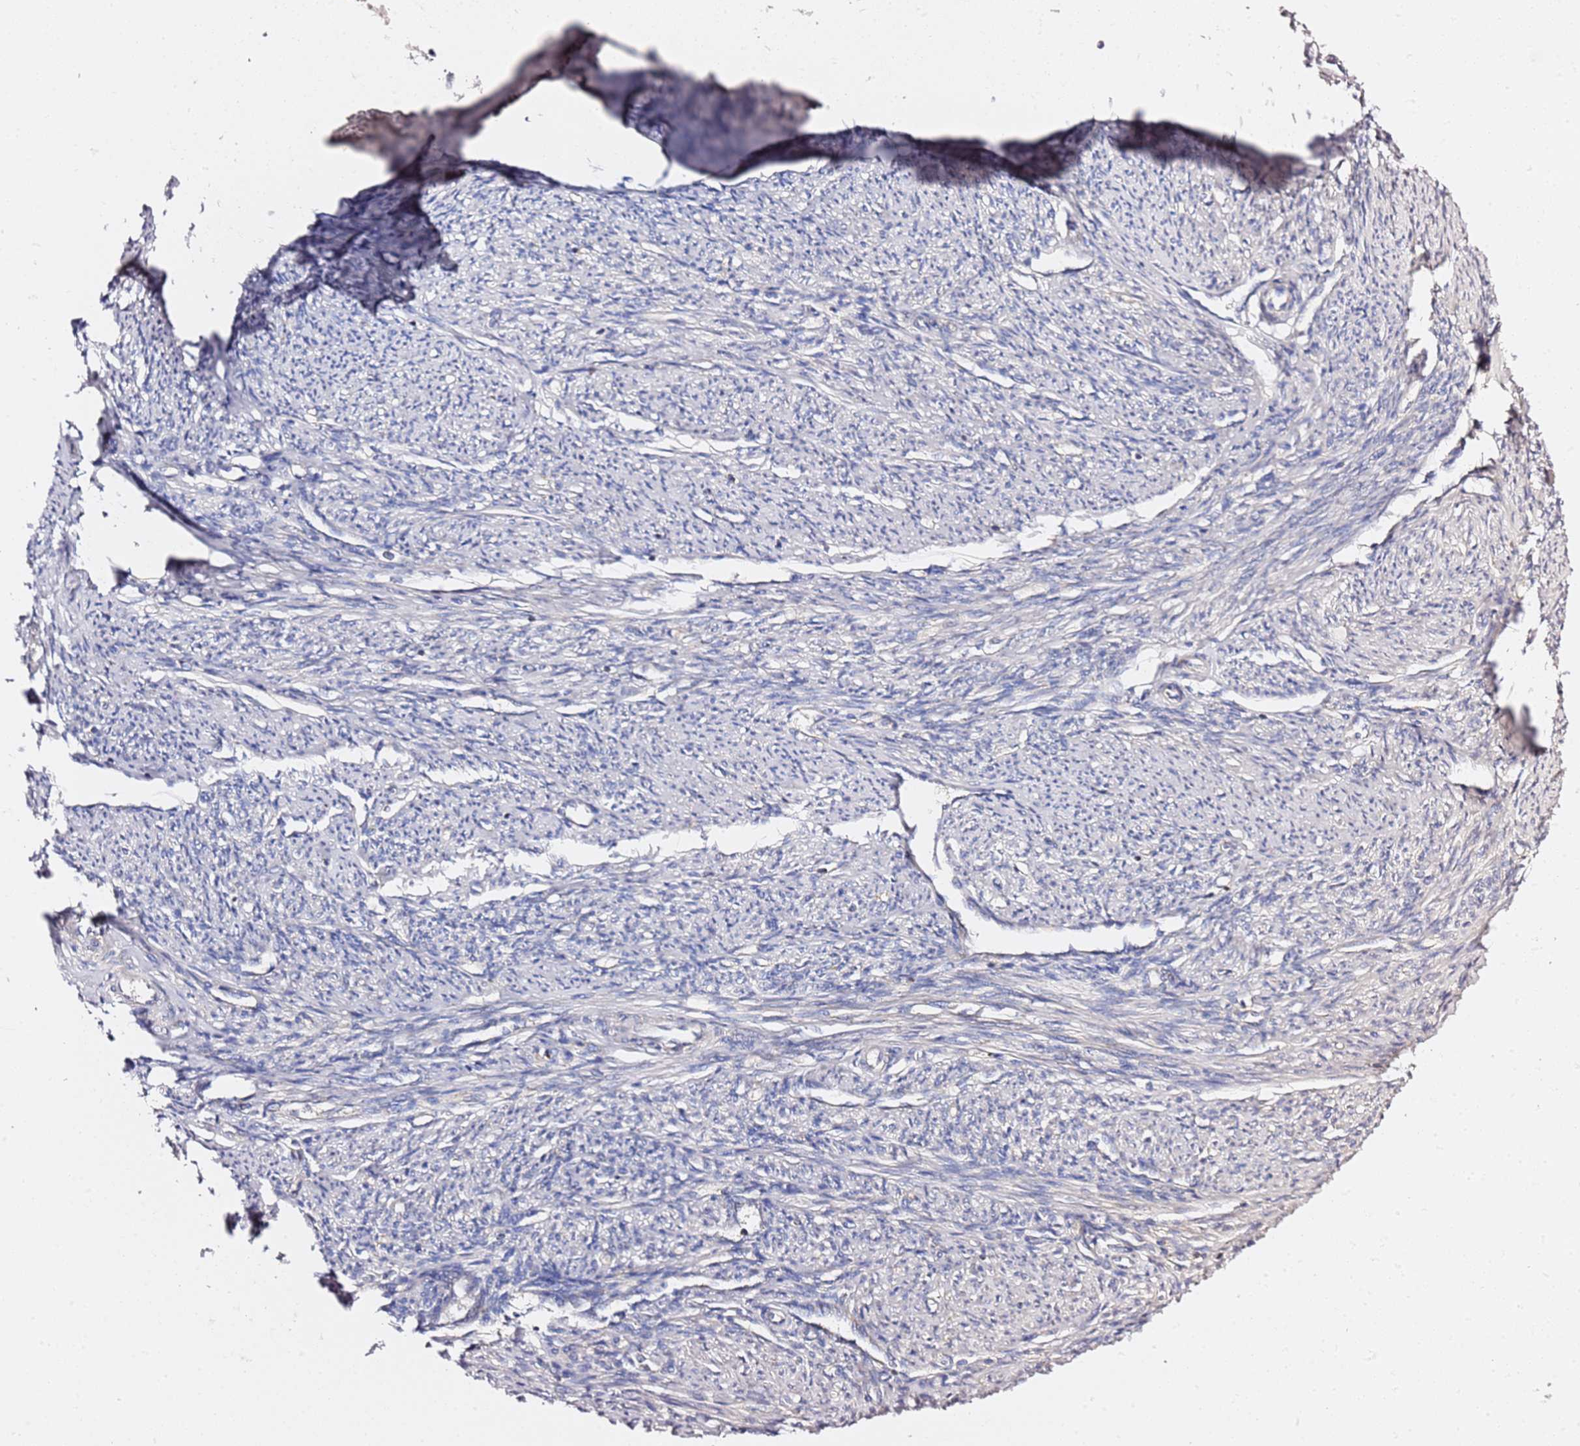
{"staining": {"intensity": "negative", "quantity": "none", "location": "none"}, "tissue": "smooth muscle", "cell_type": "Smooth muscle cells", "image_type": "normal", "snomed": [{"axis": "morphology", "description": "Normal tissue, NOS"}, {"axis": "topography", "description": "Smooth muscle"}, {"axis": "topography", "description": "Uterus"}], "caption": "High power microscopy histopathology image of an IHC histopathology image of normal smooth muscle, revealing no significant staining in smooth muscle cells.", "gene": "C19orf12", "patient": {"sex": "female", "age": 59}}